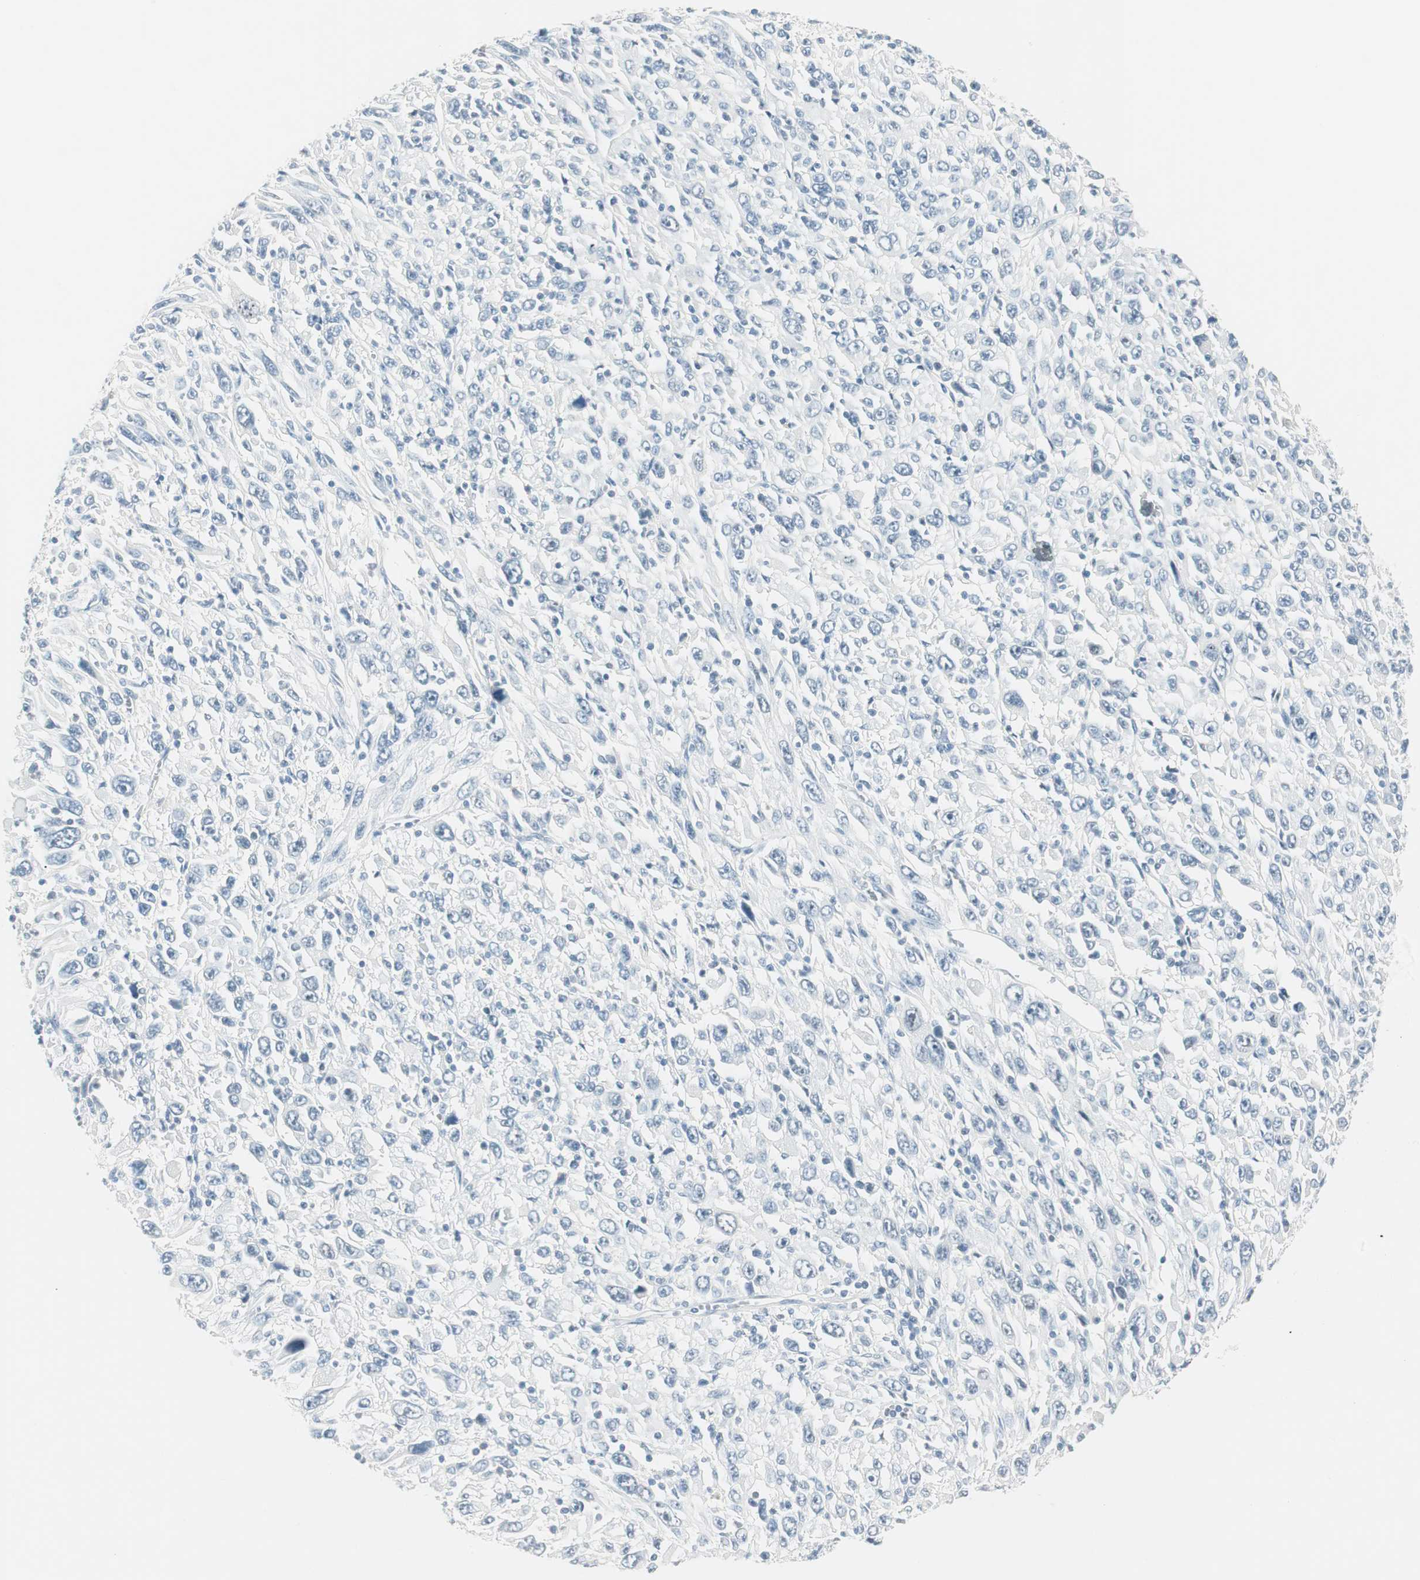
{"staining": {"intensity": "negative", "quantity": "none", "location": "none"}, "tissue": "melanoma", "cell_type": "Tumor cells", "image_type": "cancer", "snomed": [{"axis": "morphology", "description": "Malignant melanoma, Metastatic site"}, {"axis": "topography", "description": "Skin"}], "caption": "DAB immunohistochemical staining of malignant melanoma (metastatic site) exhibits no significant staining in tumor cells. Nuclei are stained in blue.", "gene": "HOXB13", "patient": {"sex": "female", "age": 56}}